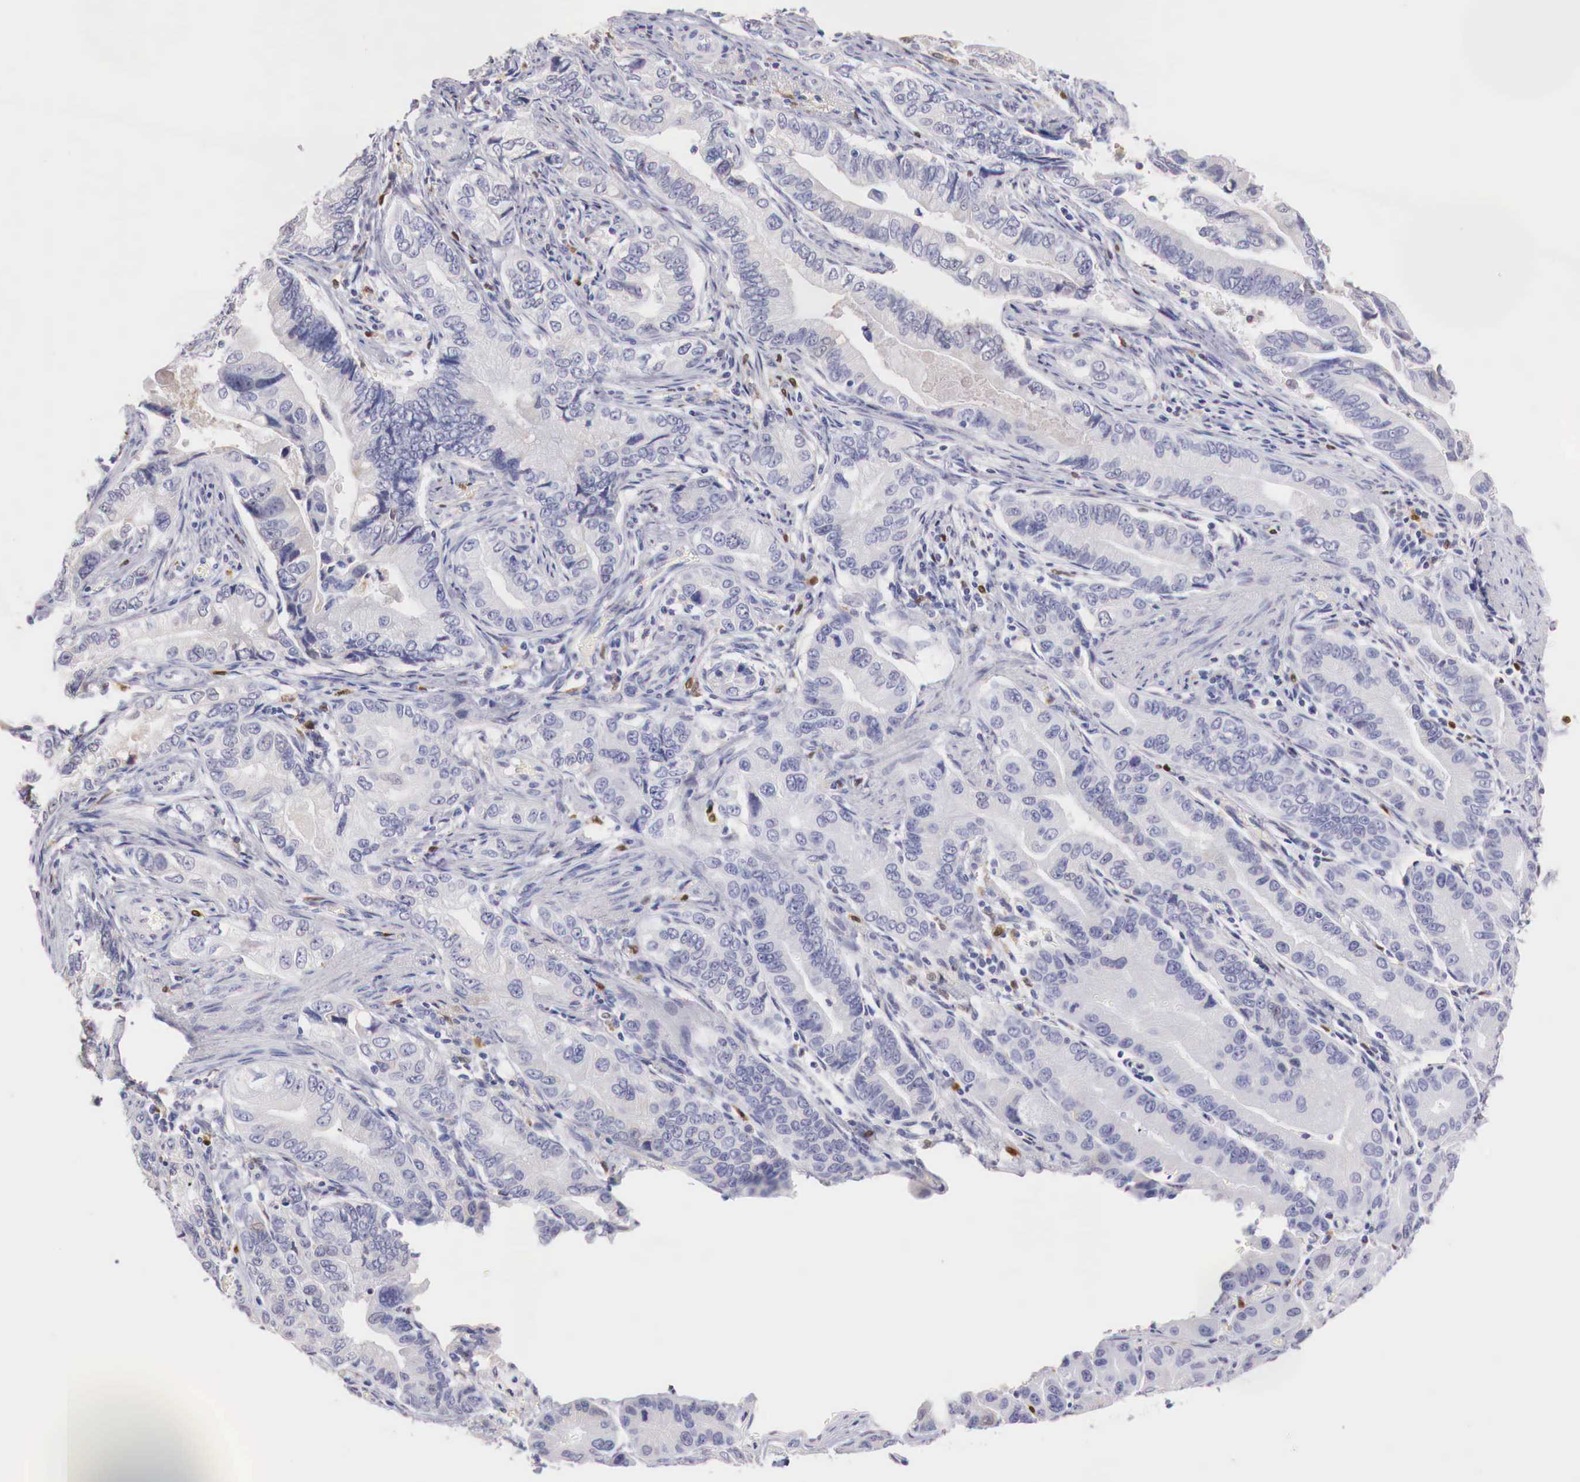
{"staining": {"intensity": "negative", "quantity": "none", "location": "none"}, "tissue": "pancreatic cancer", "cell_type": "Tumor cells", "image_type": "cancer", "snomed": [{"axis": "morphology", "description": "Adenocarcinoma, NOS"}, {"axis": "topography", "description": "Pancreas"}, {"axis": "topography", "description": "Stomach, upper"}], "caption": "The immunohistochemistry (IHC) histopathology image has no significant positivity in tumor cells of adenocarcinoma (pancreatic) tissue. Brightfield microscopy of immunohistochemistry (IHC) stained with DAB (brown) and hematoxylin (blue), captured at high magnification.", "gene": "RENBP", "patient": {"sex": "male", "age": 77}}